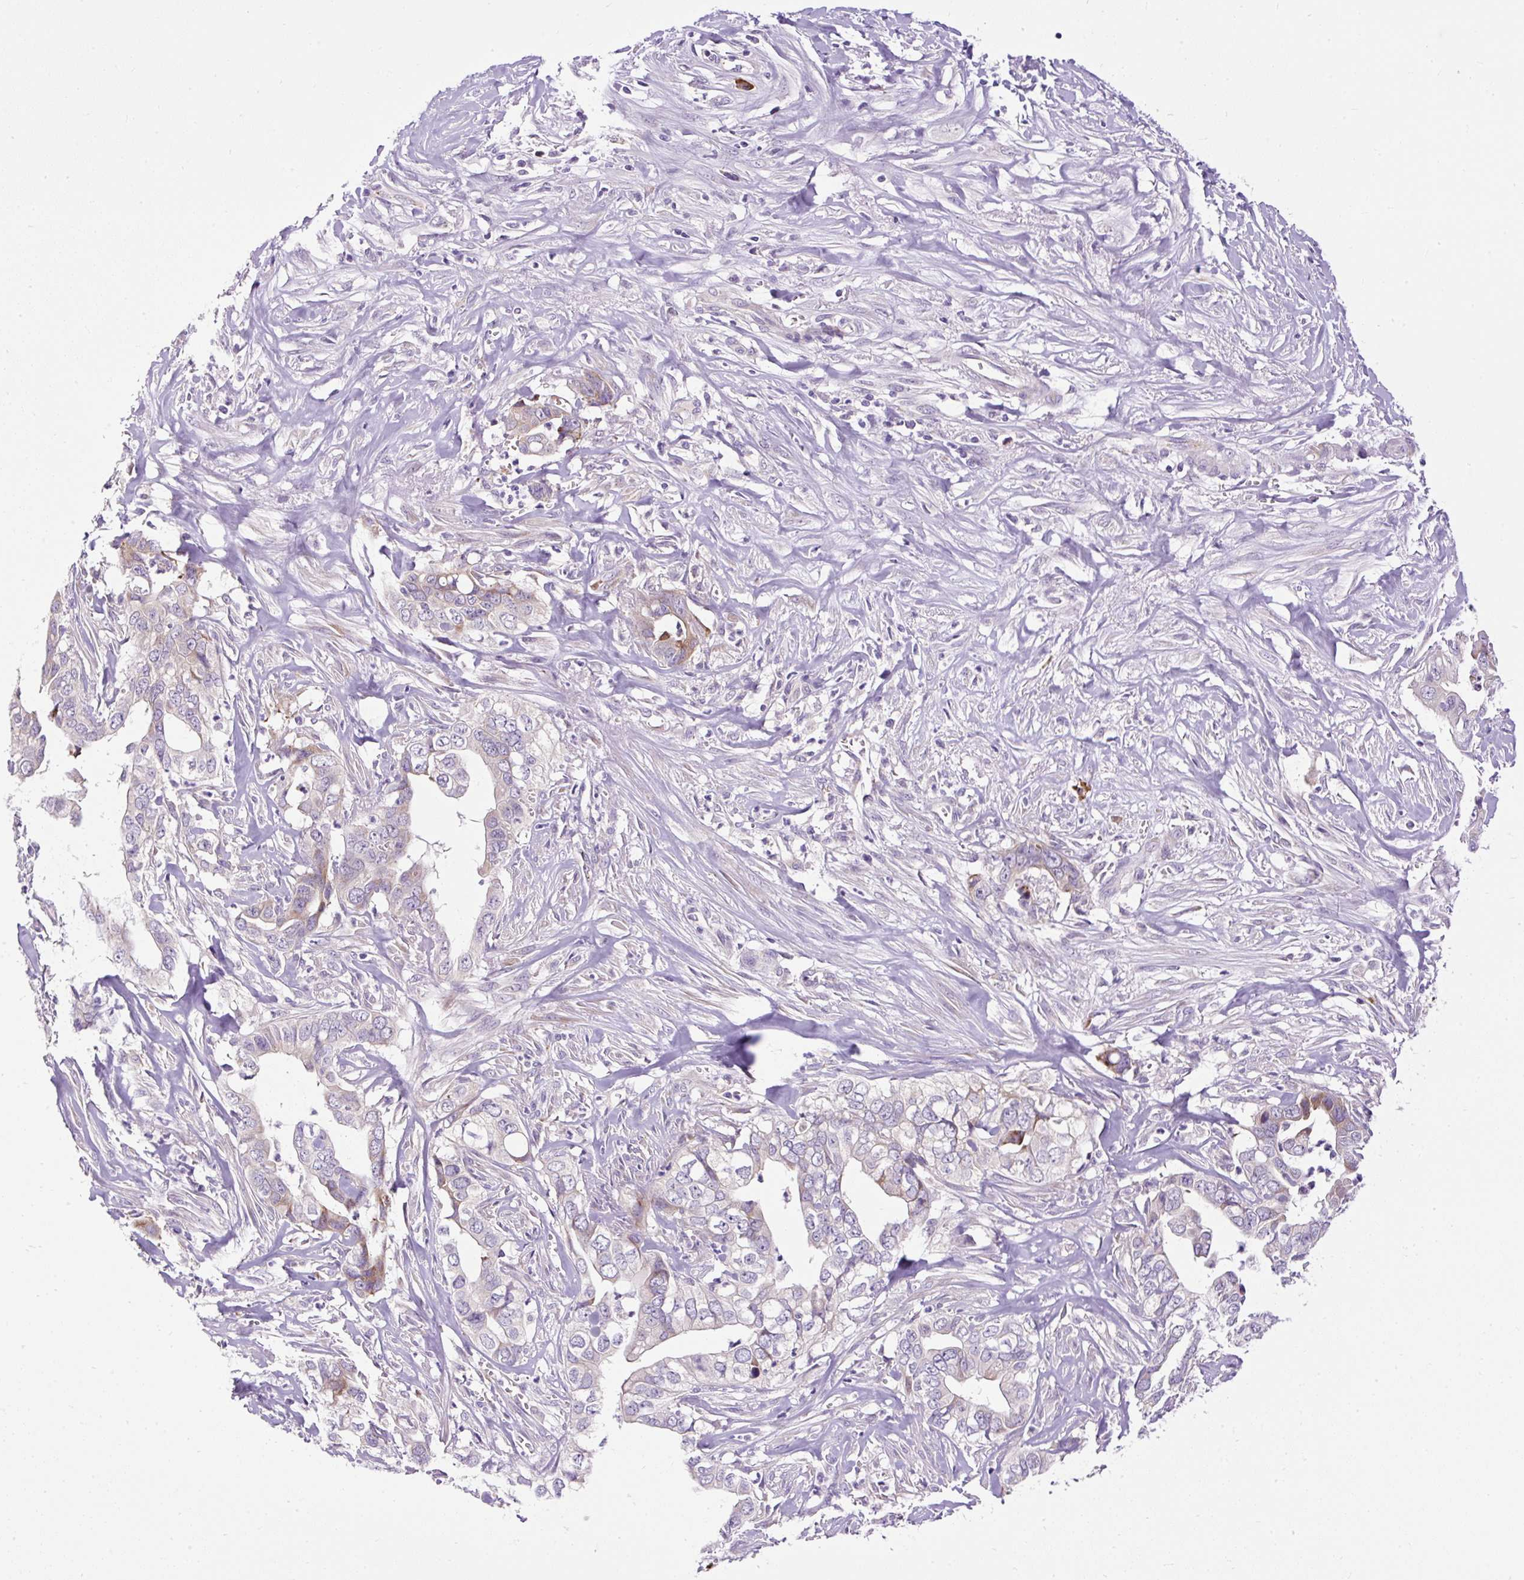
{"staining": {"intensity": "weak", "quantity": "<25%", "location": "cytoplasmic/membranous"}, "tissue": "liver cancer", "cell_type": "Tumor cells", "image_type": "cancer", "snomed": [{"axis": "morphology", "description": "Cholangiocarcinoma"}, {"axis": "topography", "description": "Liver"}], "caption": "Immunohistochemistry (IHC) histopathology image of human liver cancer (cholangiocarcinoma) stained for a protein (brown), which exhibits no positivity in tumor cells. (Stains: DAB IHC with hematoxylin counter stain, Microscopy: brightfield microscopy at high magnification).", "gene": "FMC1", "patient": {"sex": "female", "age": 79}}